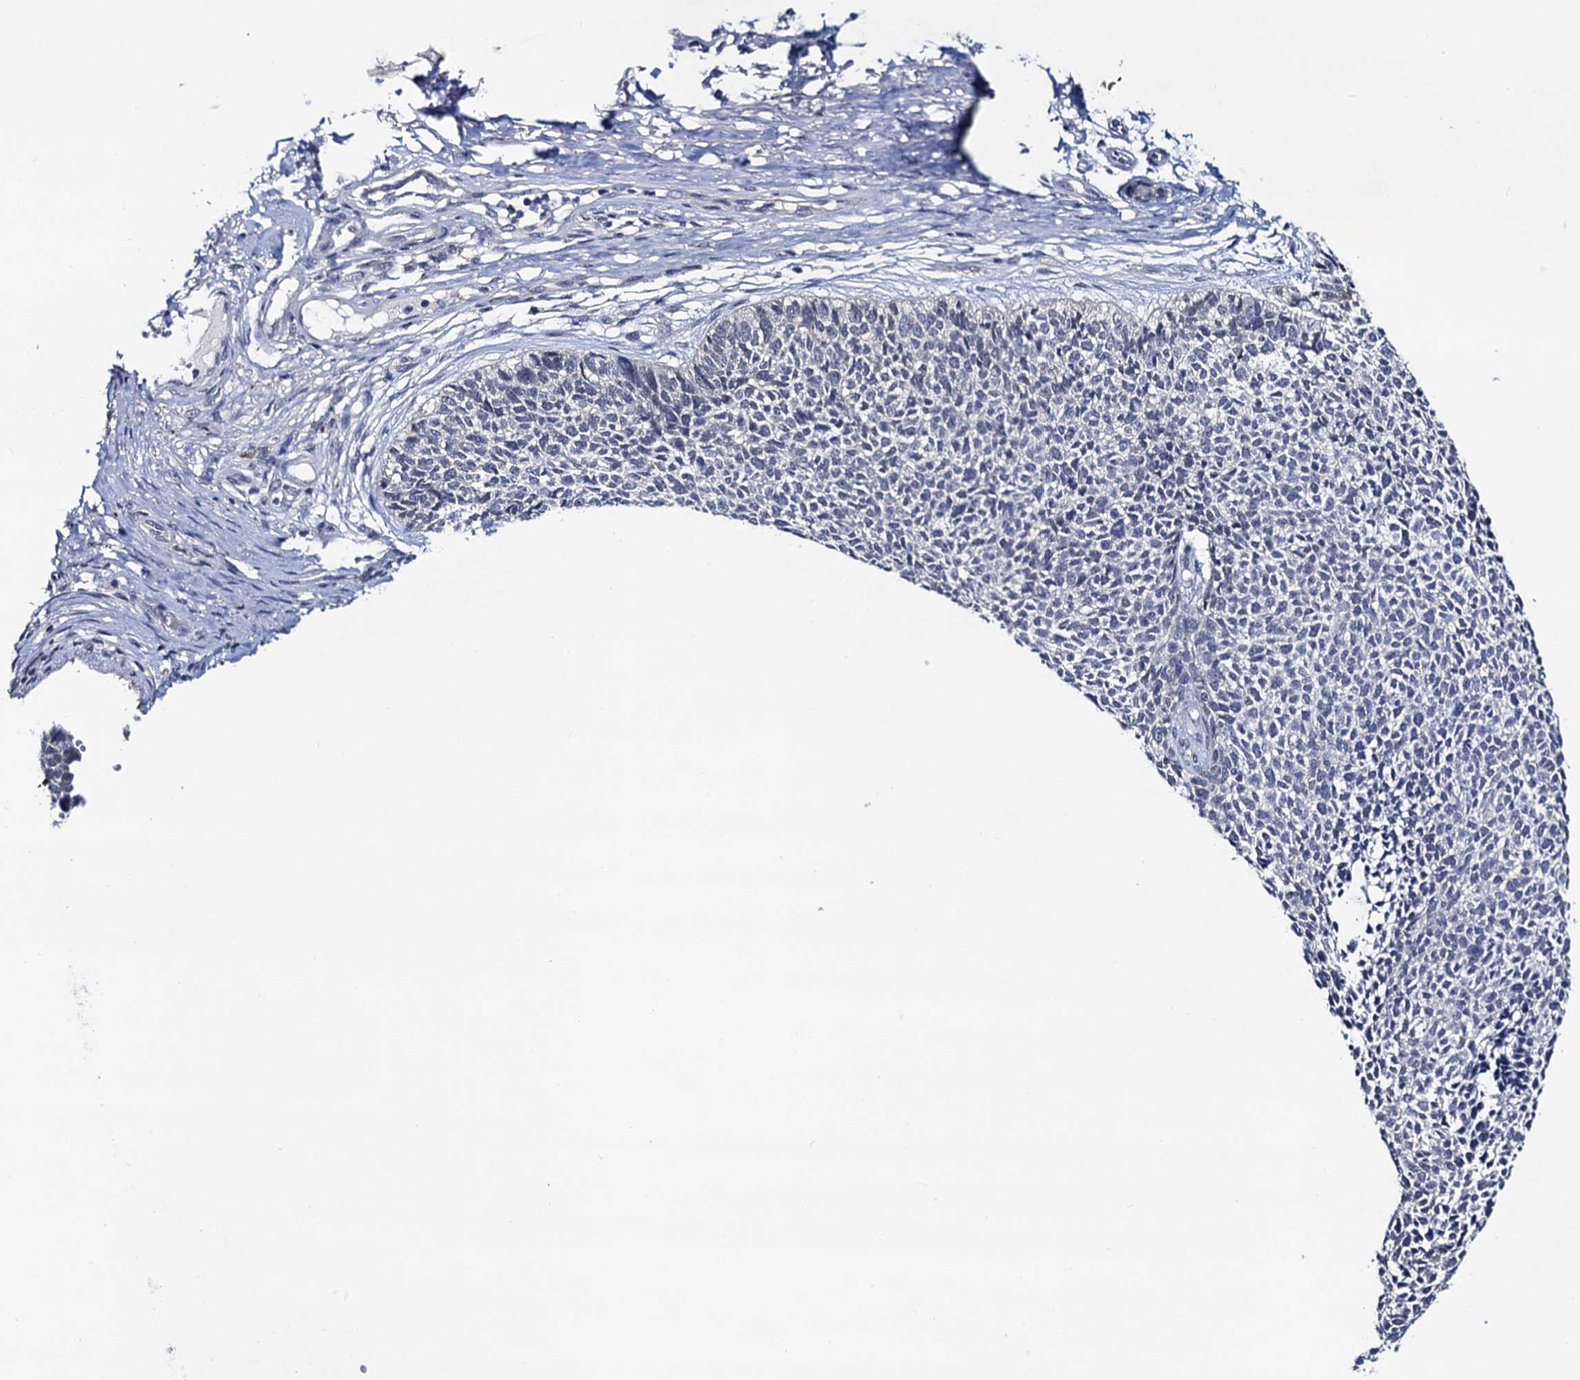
{"staining": {"intensity": "negative", "quantity": "none", "location": "none"}, "tissue": "skin cancer", "cell_type": "Tumor cells", "image_type": "cancer", "snomed": [{"axis": "morphology", "description": "Basal cell carcinoma"}, {"axis": "topography", "description": "Skin"}], "caption": "An image of human skin cancer is negative for staining in tumor cells. Nuclei are stained in blue.", "gene": "RTKN2", "patient": {"sex": "female", "age": 84}}